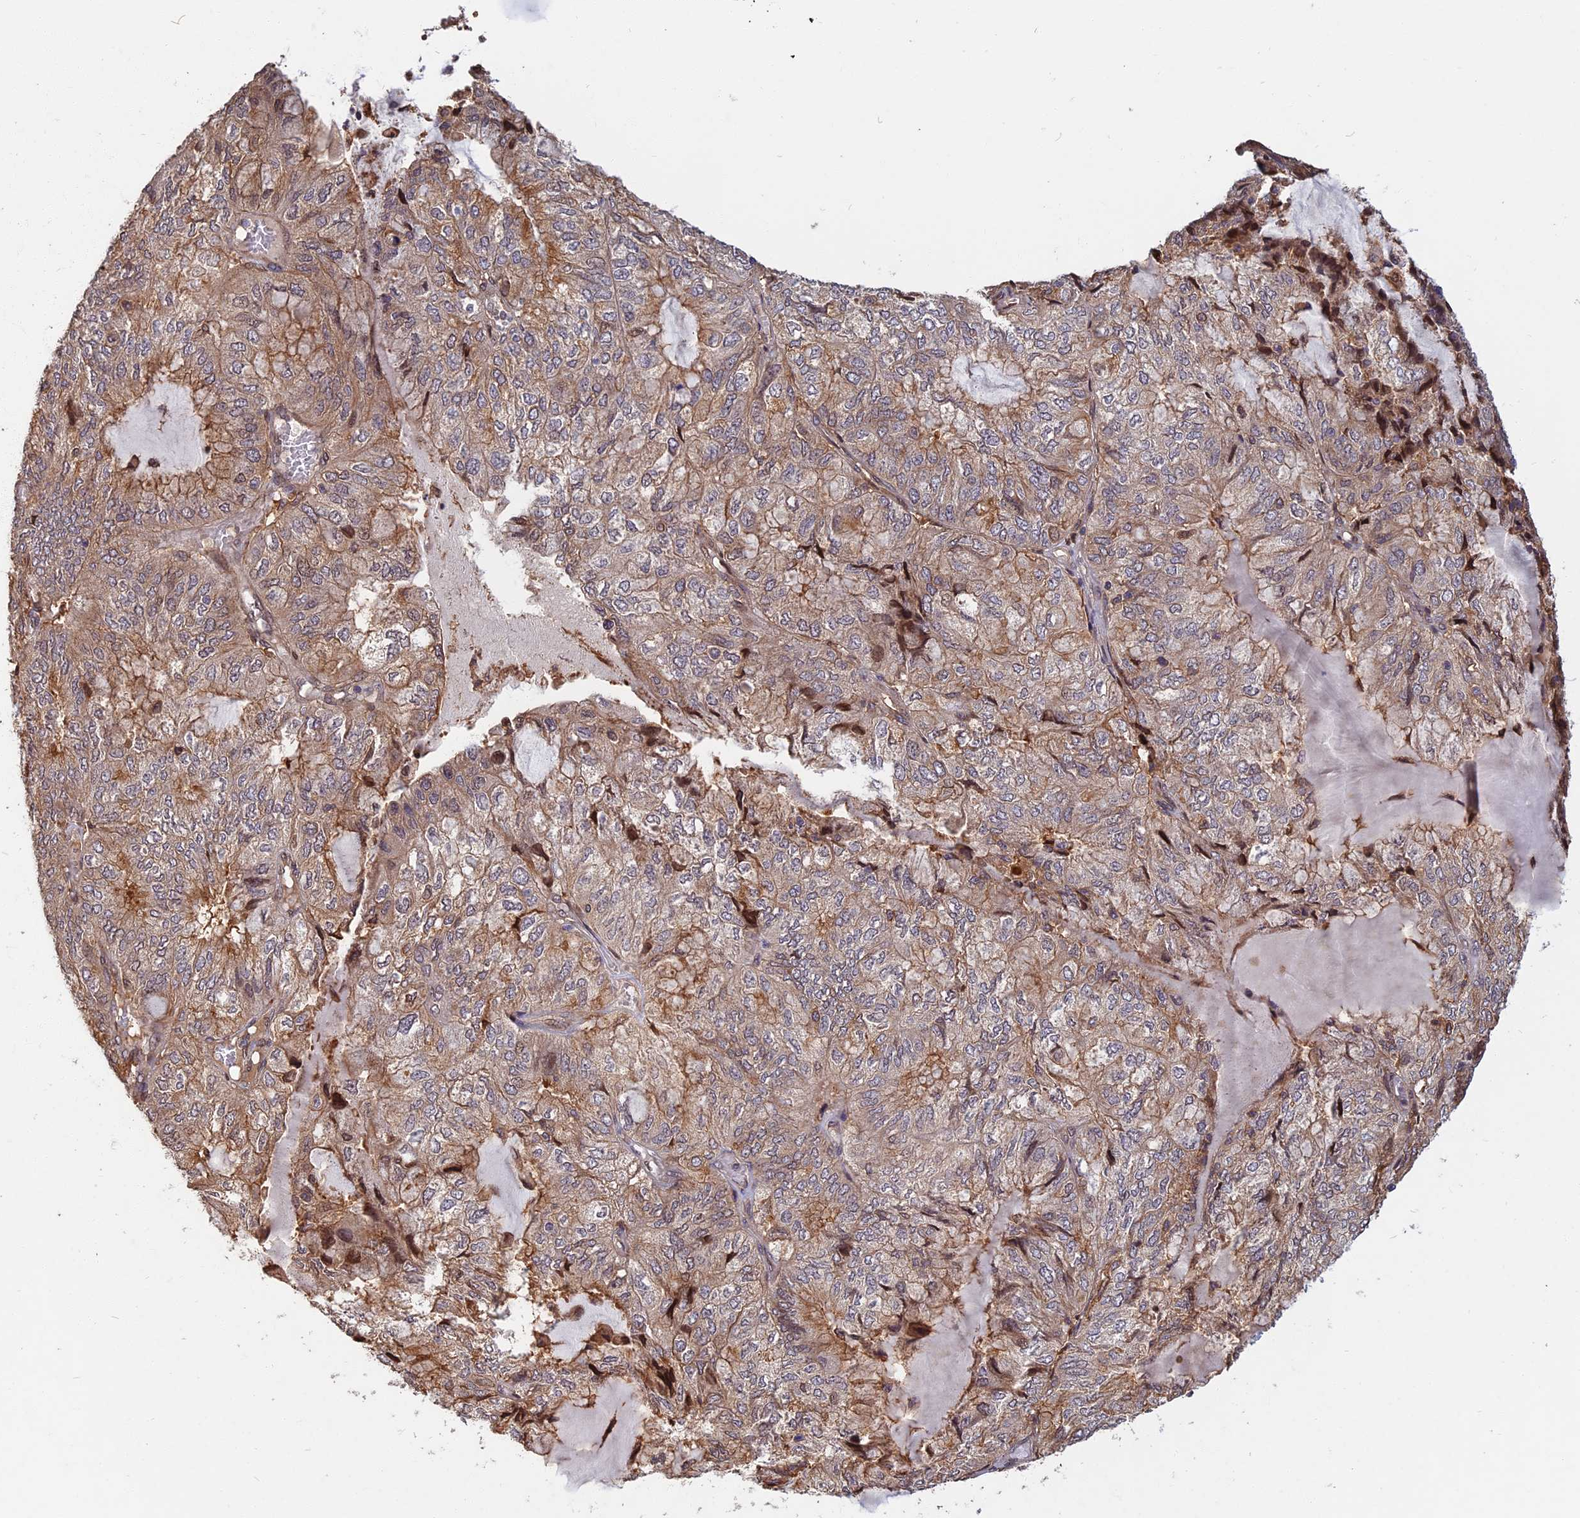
{"staining": {"intensity": "moderate", "quantity": "25%-75%", "location": "cytoplasmic/membranous"}, "tissue": "endometrial cancer", "cell_type": "Tumor cells", "image_type": "cancer", "snomed": [{"axis": "morphology", "description": "Adenocarcinoma, NOS"}, {"axis": "topography", "description": "Endometrium"}], "caption": "Protein staining demonstrates moderate cytoplasmic/membranous positivity in approximately 25%-75% of tumor cells in adenocarcinoma (endometrial).", "gene": "SPG11", "patient": {"sex": "female", "age": 81}}